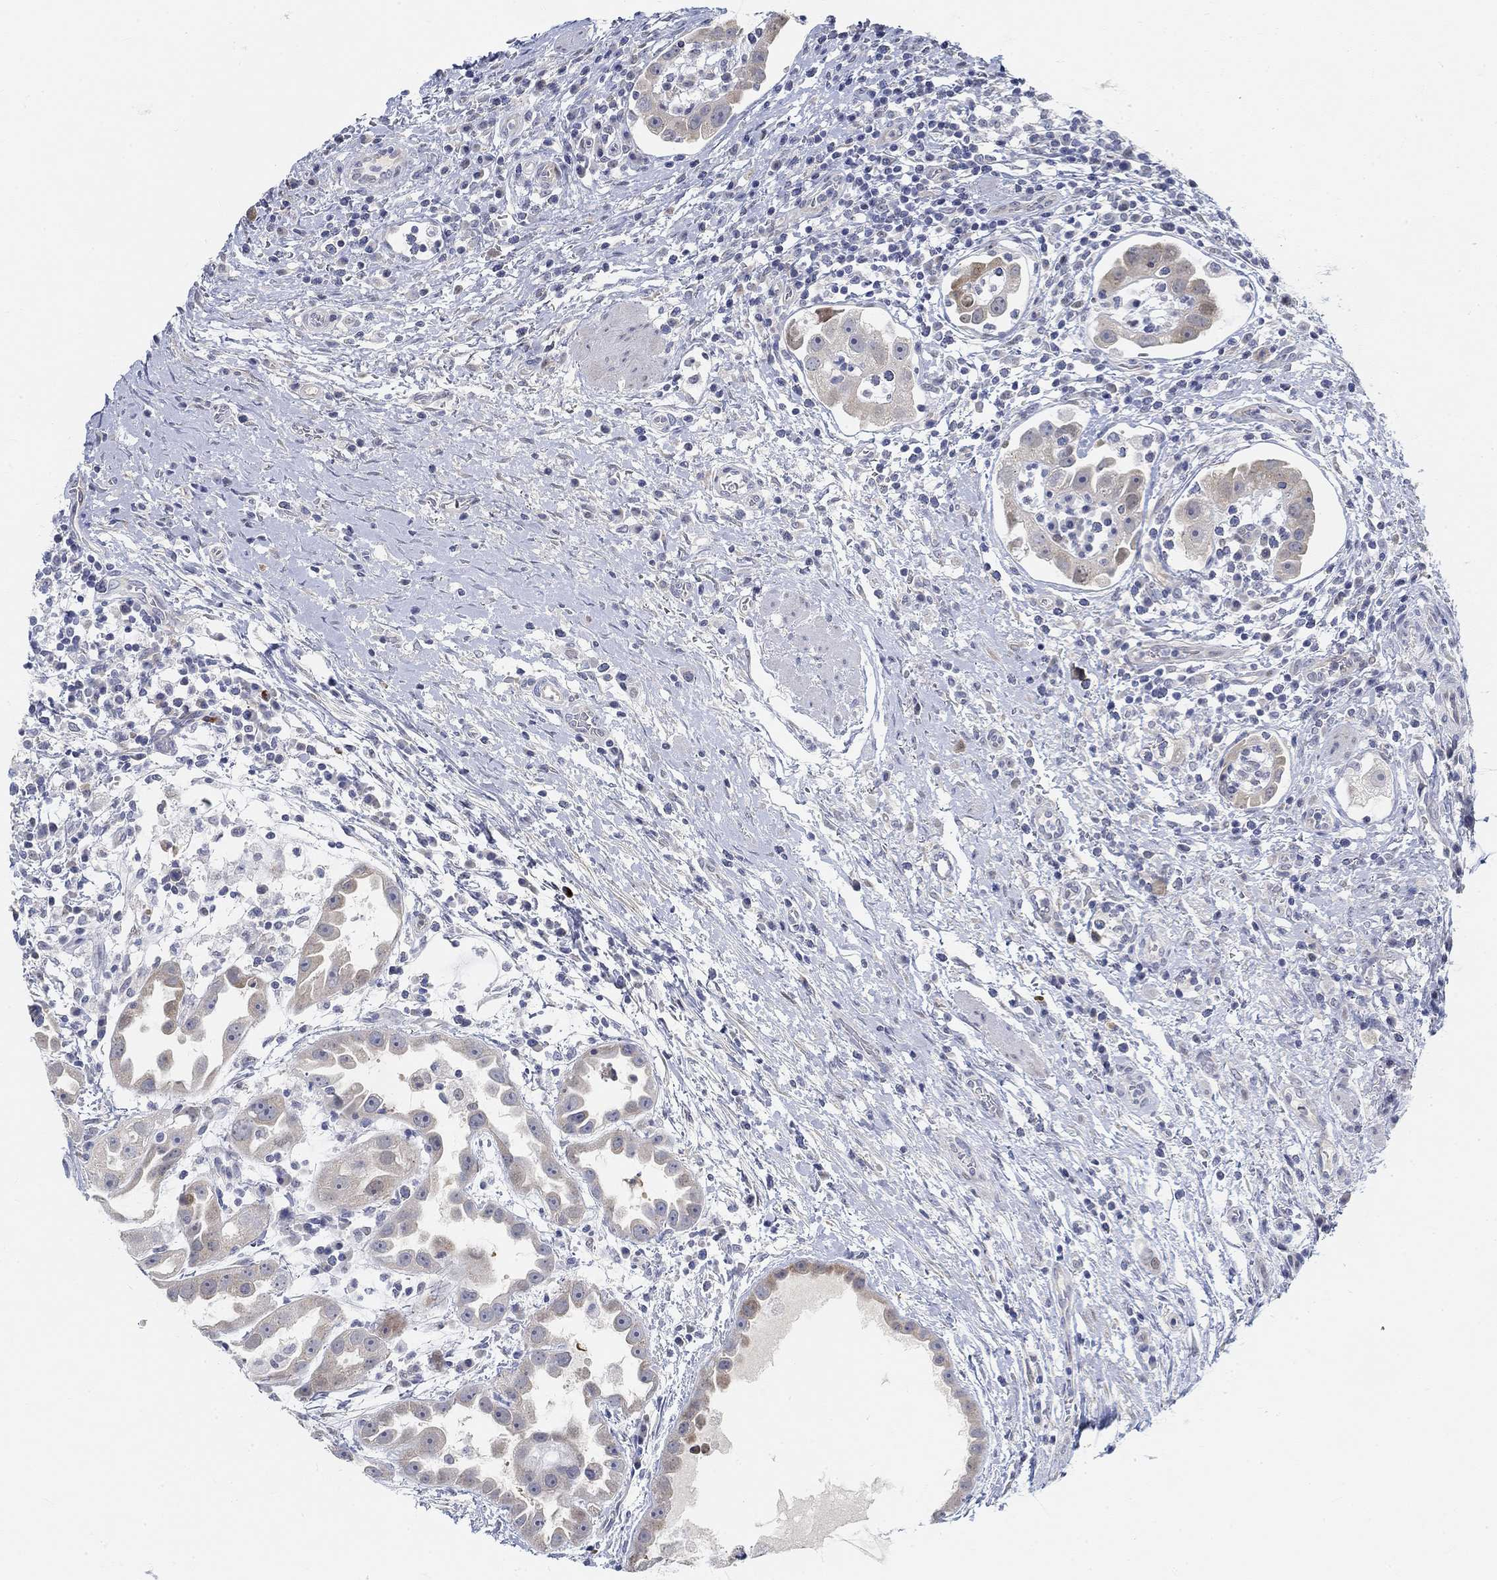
{"staining": {"intensity": "weak", "quantity": ">75%", "location": "cytoplasmic/membranous"}, "tissue": "urothelial cancer", "cell_type": "Tumor cells", "image_type": "cancer", "snomed": [{"axis": "morphology", "description": "Urothelial carcinoma, High grade"}, {"axis": "topography", "description": "Urinary bladder"}], "caption": "IHC of urothelial cancer exhibits low levels of weak cytoplasmic/membranous positivity in about >75% of tumor cells. (DAB (3,3'-diaminobenzidine) IHC, brown staining for protein, blue staining for nuclei).", "gene": "SNTG2", "patient": {"sex": "female", "age": 41}}